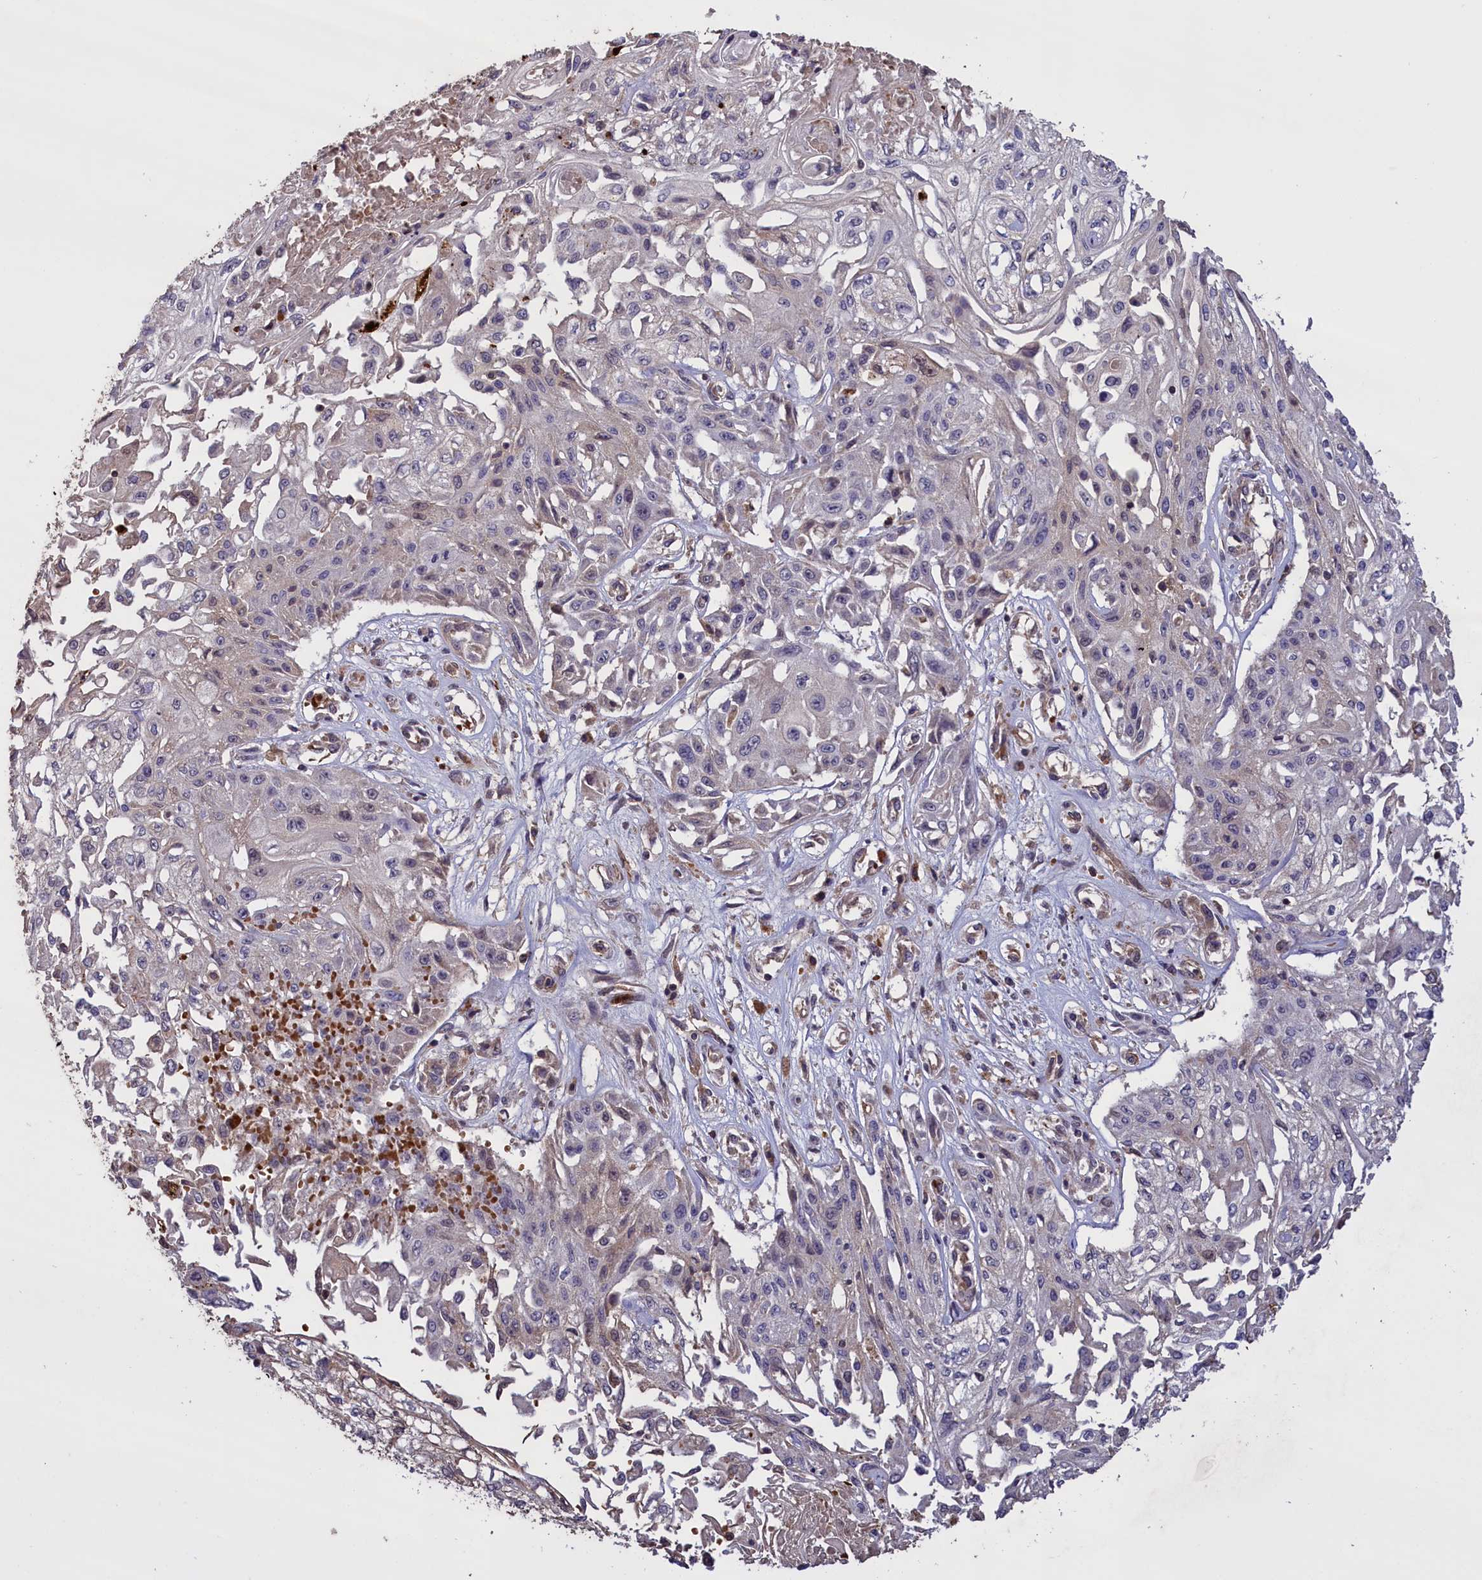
{"staining": {"intensity": "negative", "quantity": "none", "location": "none"}, "tissue": "skin cancer", "cell_type": "Tumor cells", "image_type": "cancer", "snomed": [{"axis": "morphology", "description": "Squamous cell carcinoma, NOS"}, {"axis": "morphology", "description": "Squamous cell carcinoma, metastatic, NOS"}, {"axis": "topography", "description": "Skin"}, {"axis": "topography", "description": "Lymph node"}], "caption": "The photomicrograph demonstrates no staining of tumor cells in metastatic squamous cell carcinoma (skin).", "gene": "CLRN2", "patient": {"sex": "male", "age": 75}}